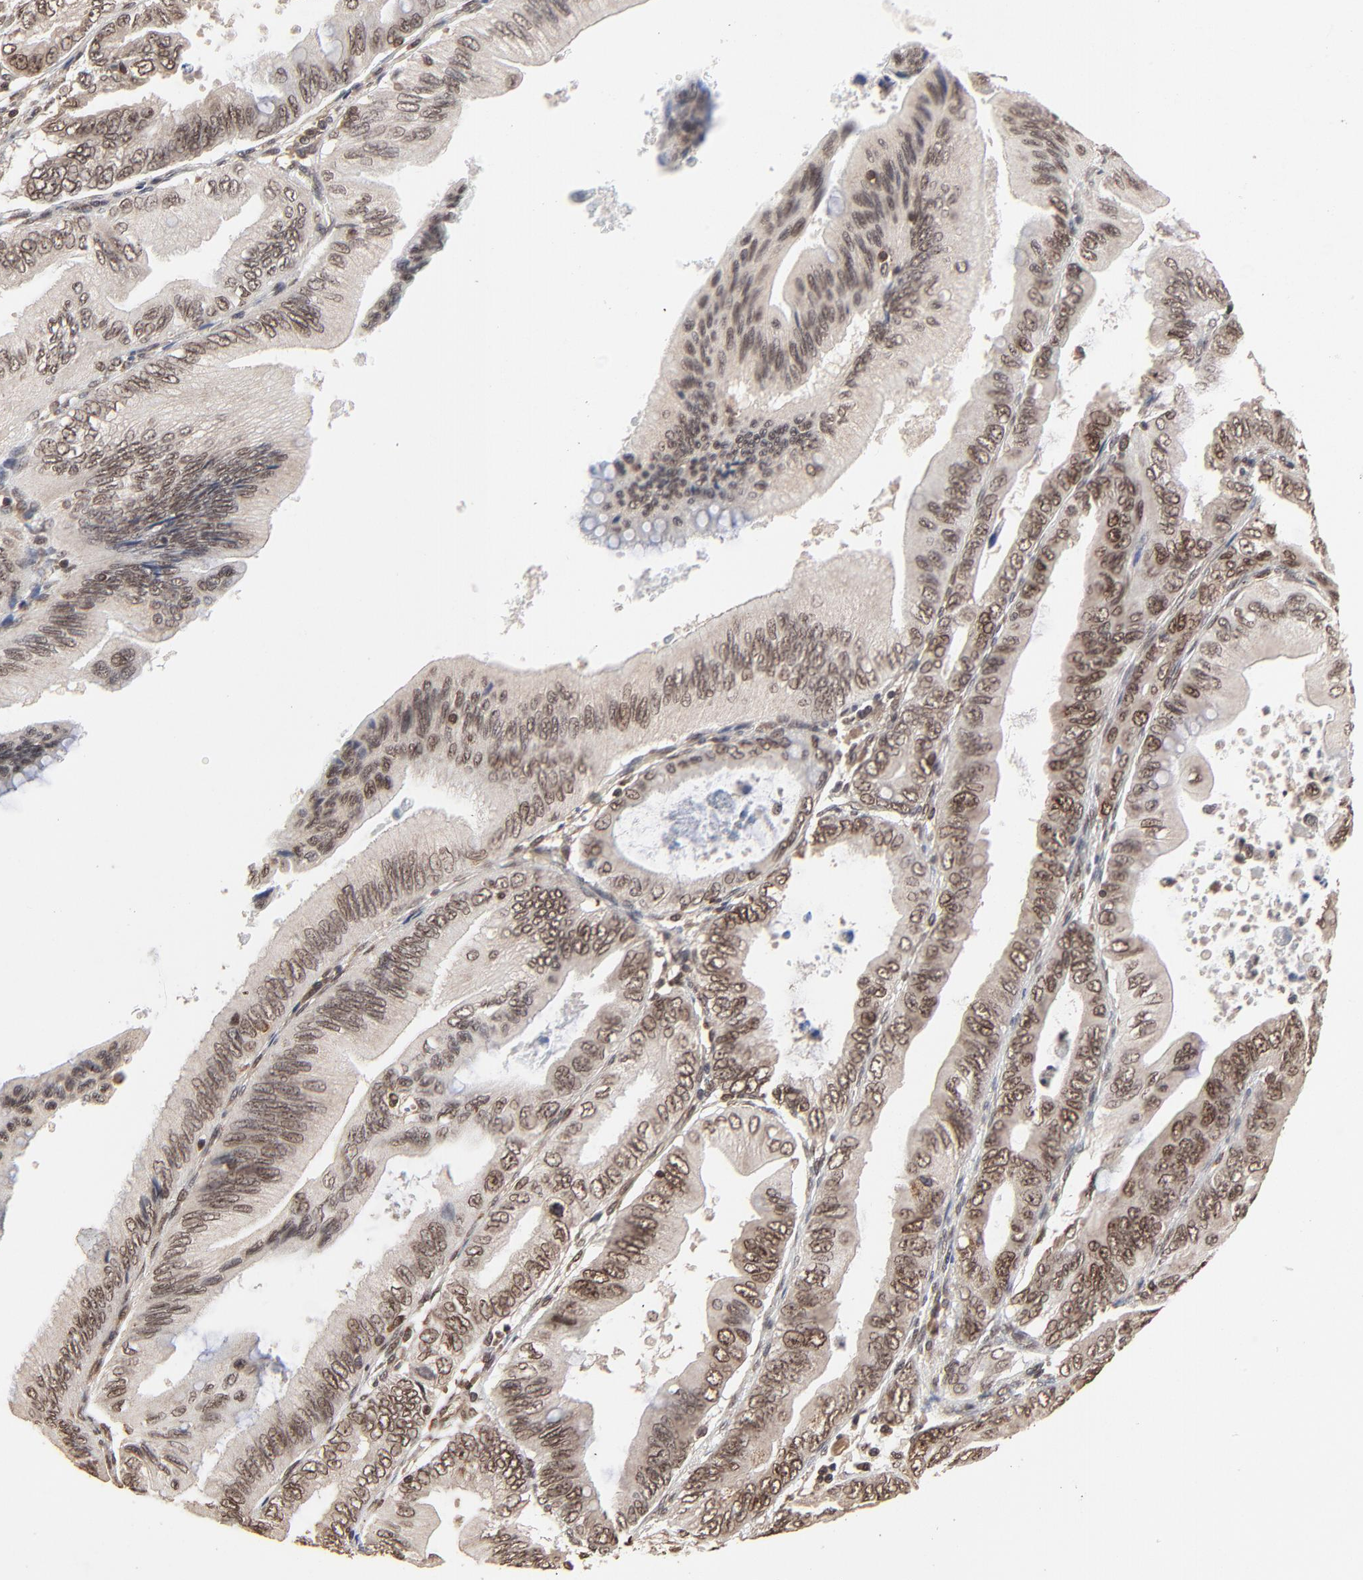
{"staining": {"intensity": "weak", "quantity": ">75%", "location": "cytoplasmic/membranous,nuclear"}, "tissue": "pancreatic cancer", "cell_type": "Tumor cells", "image_type": "cancer", "snomed": [{"axis": "morphology", "description": "Adenocarcinoma, NOS"}, {"axis": "topography", "description": "Pancreas"}], "caption": "About >75% of tumor cells in pancreatic cancer (adenocarcinoma) demonstrate weak cytoplasmic/membranous and nuclear protein staining as visualized by brown immunohistochemical staining.", "gene": "FAM227A", "patient": {"sex": "female", "age": 66}}